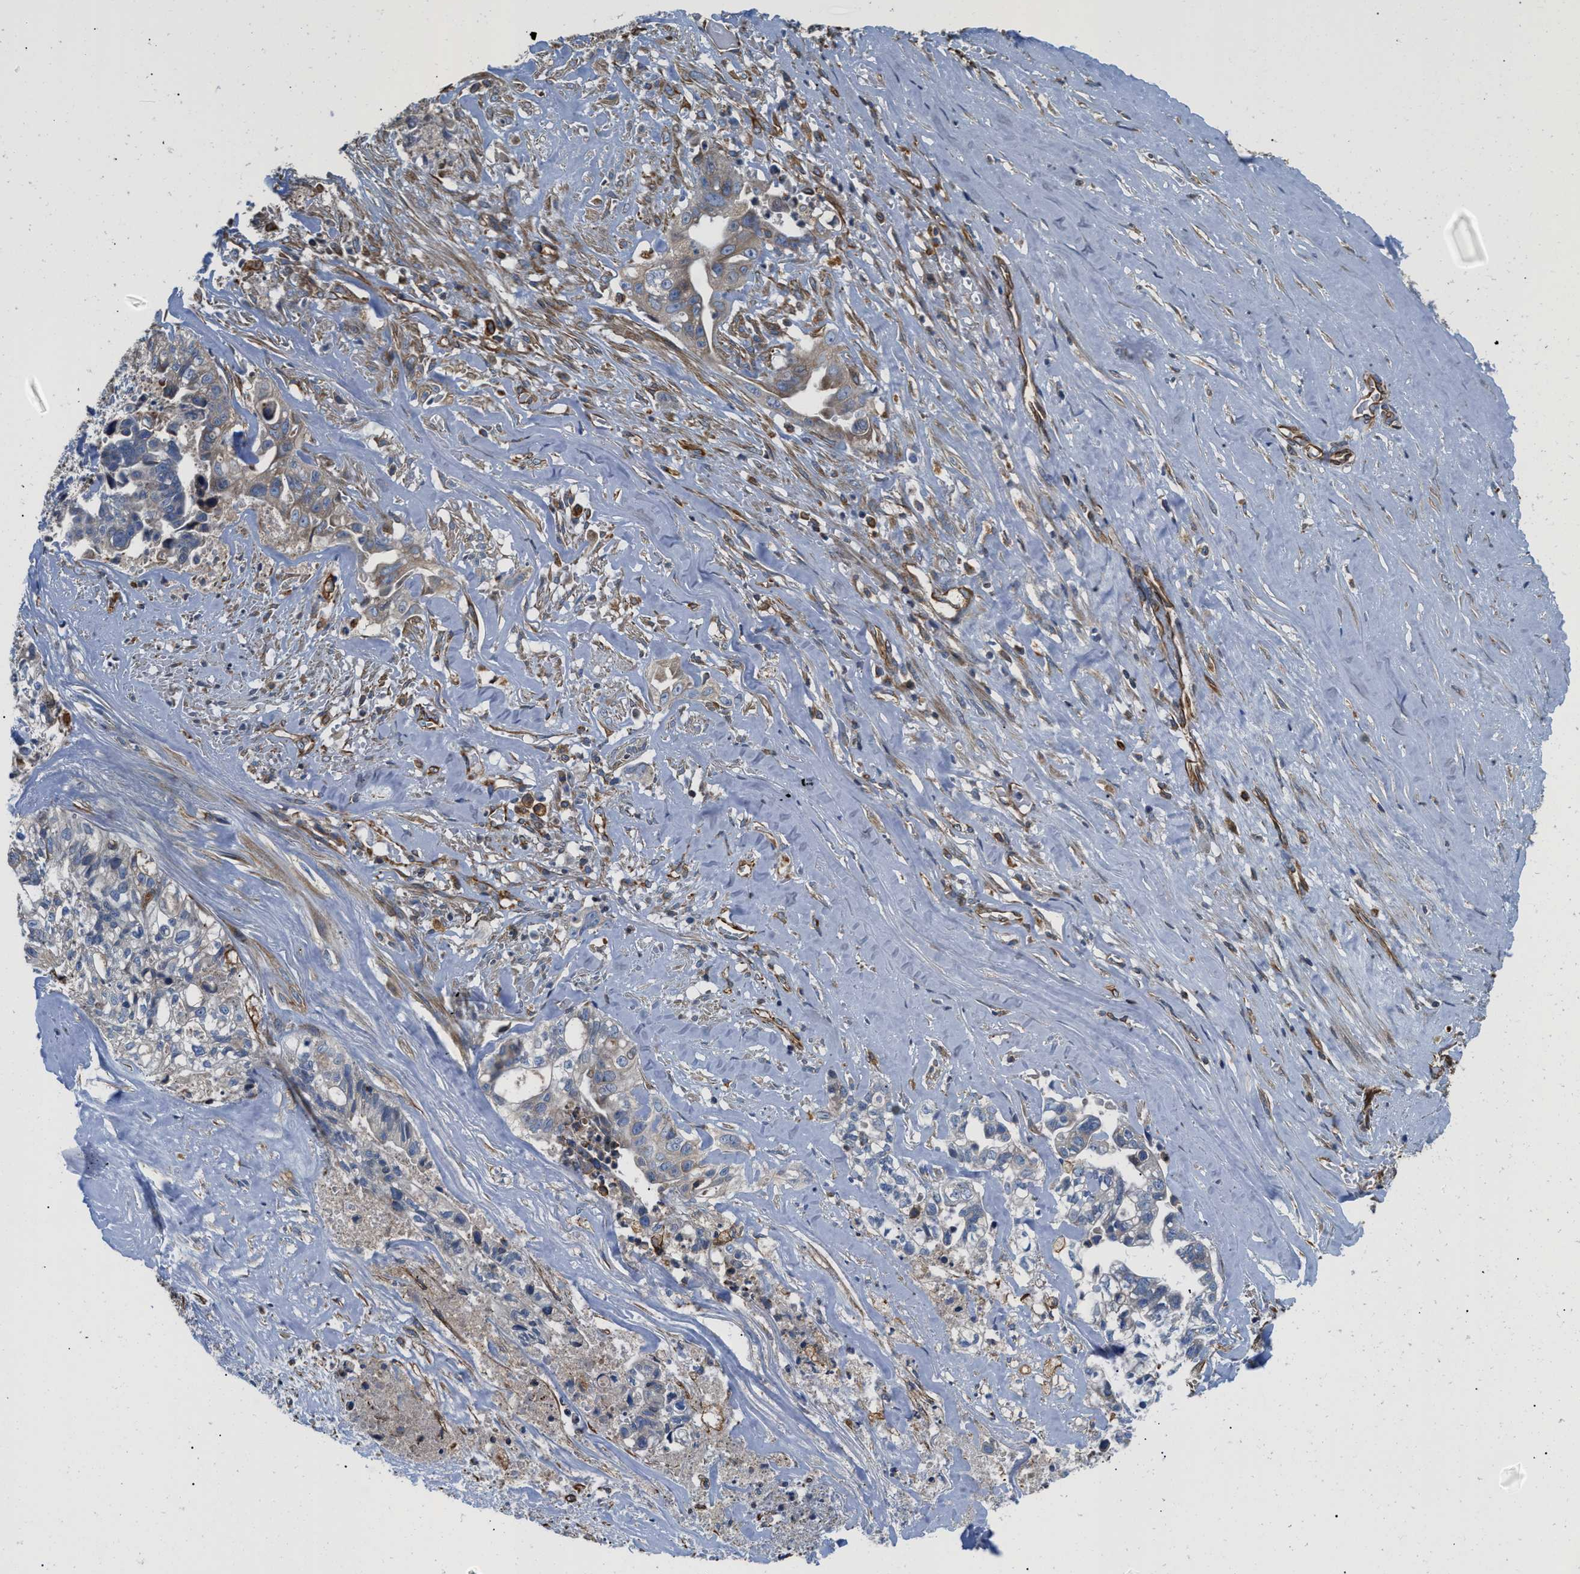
{"staining": {"intensity": "weak", "quantity": "25%-75%", "location": "cytoplasmic/membranous"}, "tissue": "liver cancer", "cell_type": "Tumor cells", "image_type": "cancer", "snomed": [{"axis": "morphology", "description": "Cholangiocarcinoma"}, {"axis": "topography", "description": "Liver"}], "caption": "Immunohistochemical staining of cholangiocarcinoma (liver) demonstrates low levels of weak cytoplasmic/membranous staining in approximately 25%-75% of tumor cells.", "gene": "HSD17B12", "patient": {"sex": "female", "age": 70}}